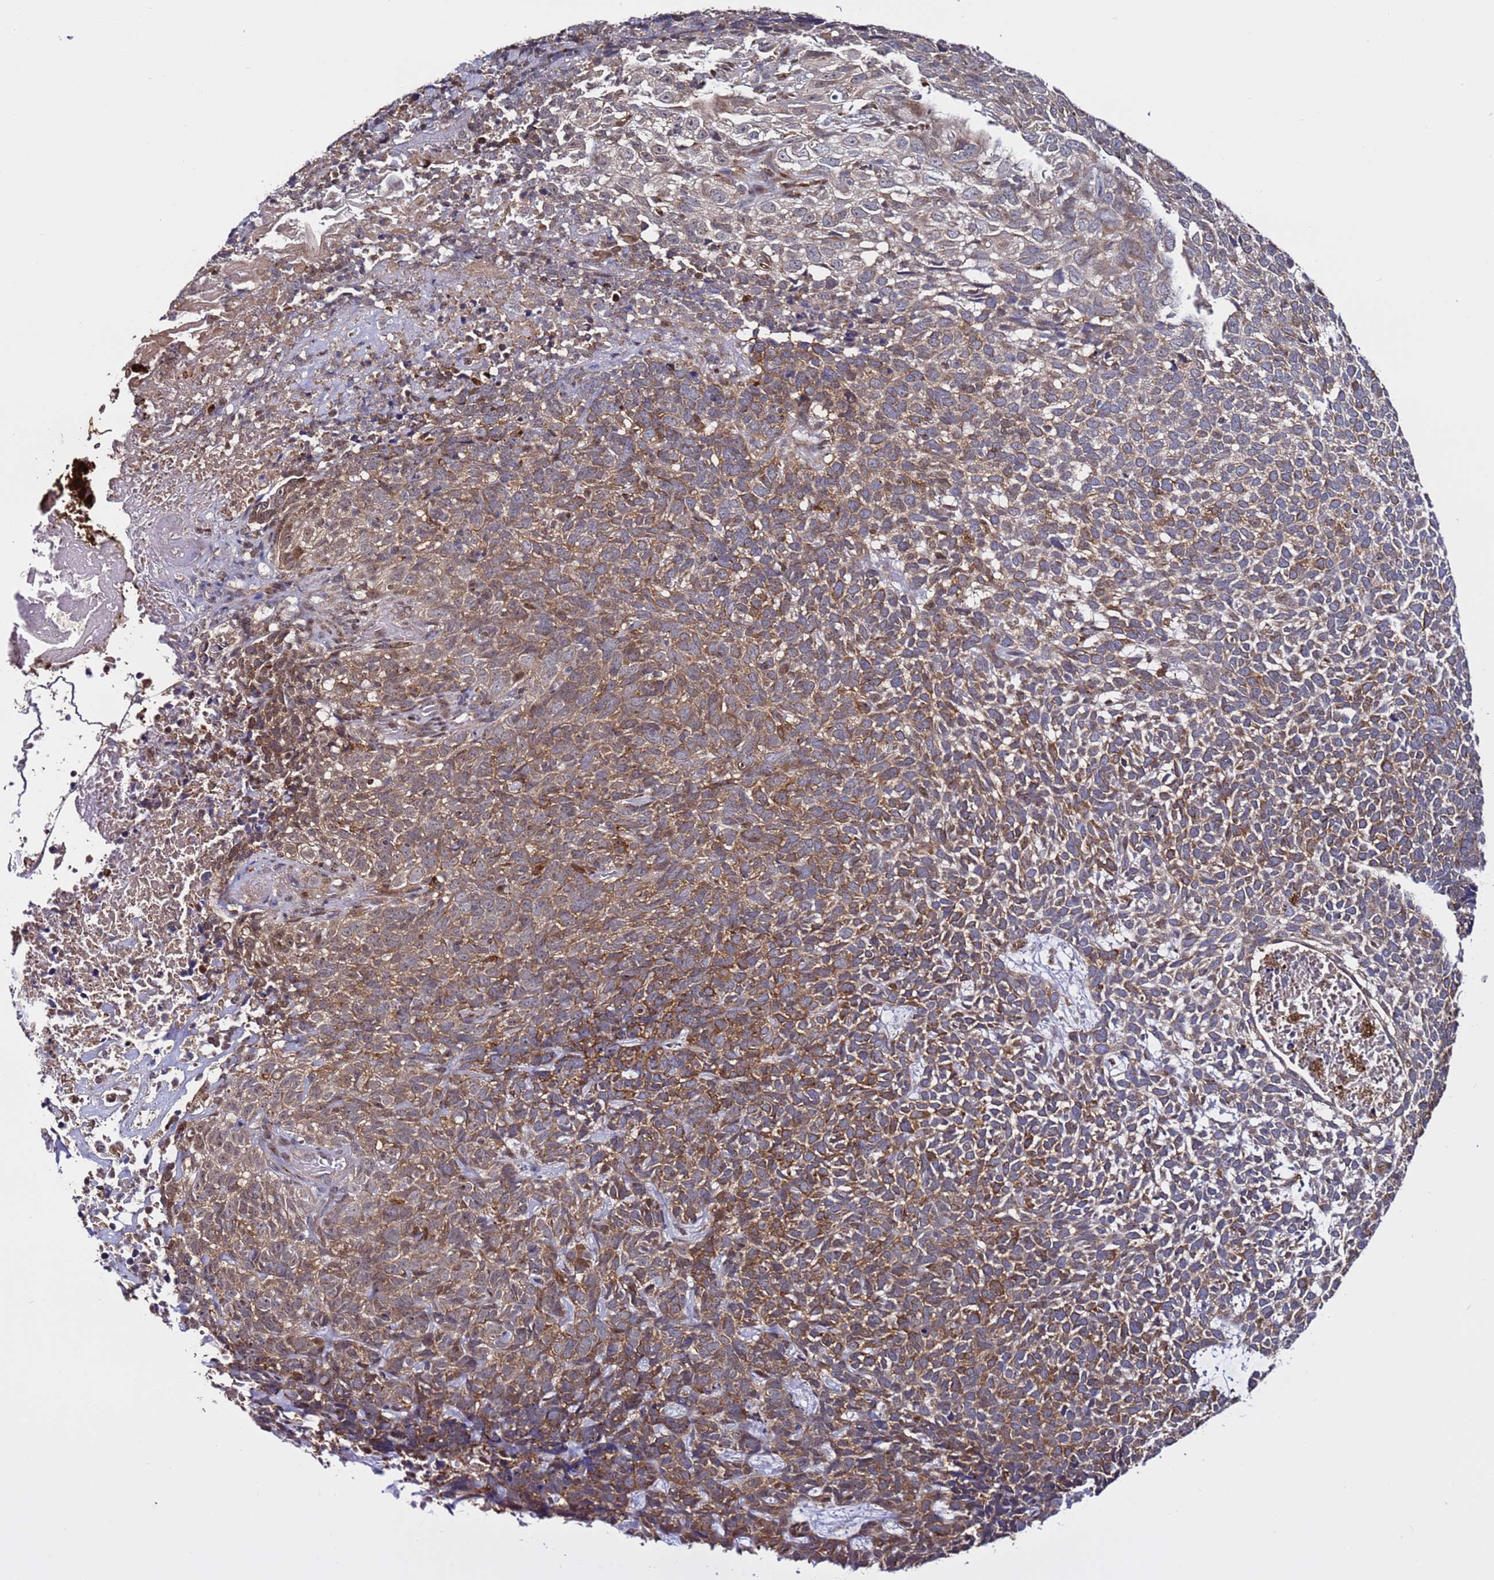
{"staining": {"intensity": "moderate", "quantity": ">75%", "location": "cytoplasmic/membranous"}, "tissue": "skin cancer", "cell_type": "Tumor cells", "image_type": "cancer", "snomed": [{"axis": "morphology", "description": "Basal cell carcinoma"}, {"axis": "topography", "description": "Skin"}], "caption": "This is a micrograph of IHC staining of skin basal cell carcinoma, which shows moderate staining in the cytoplasmic/membranous of tumor cells.", "gene": "TMEM176B", "patient": {"sex": "female", "age": 84}}